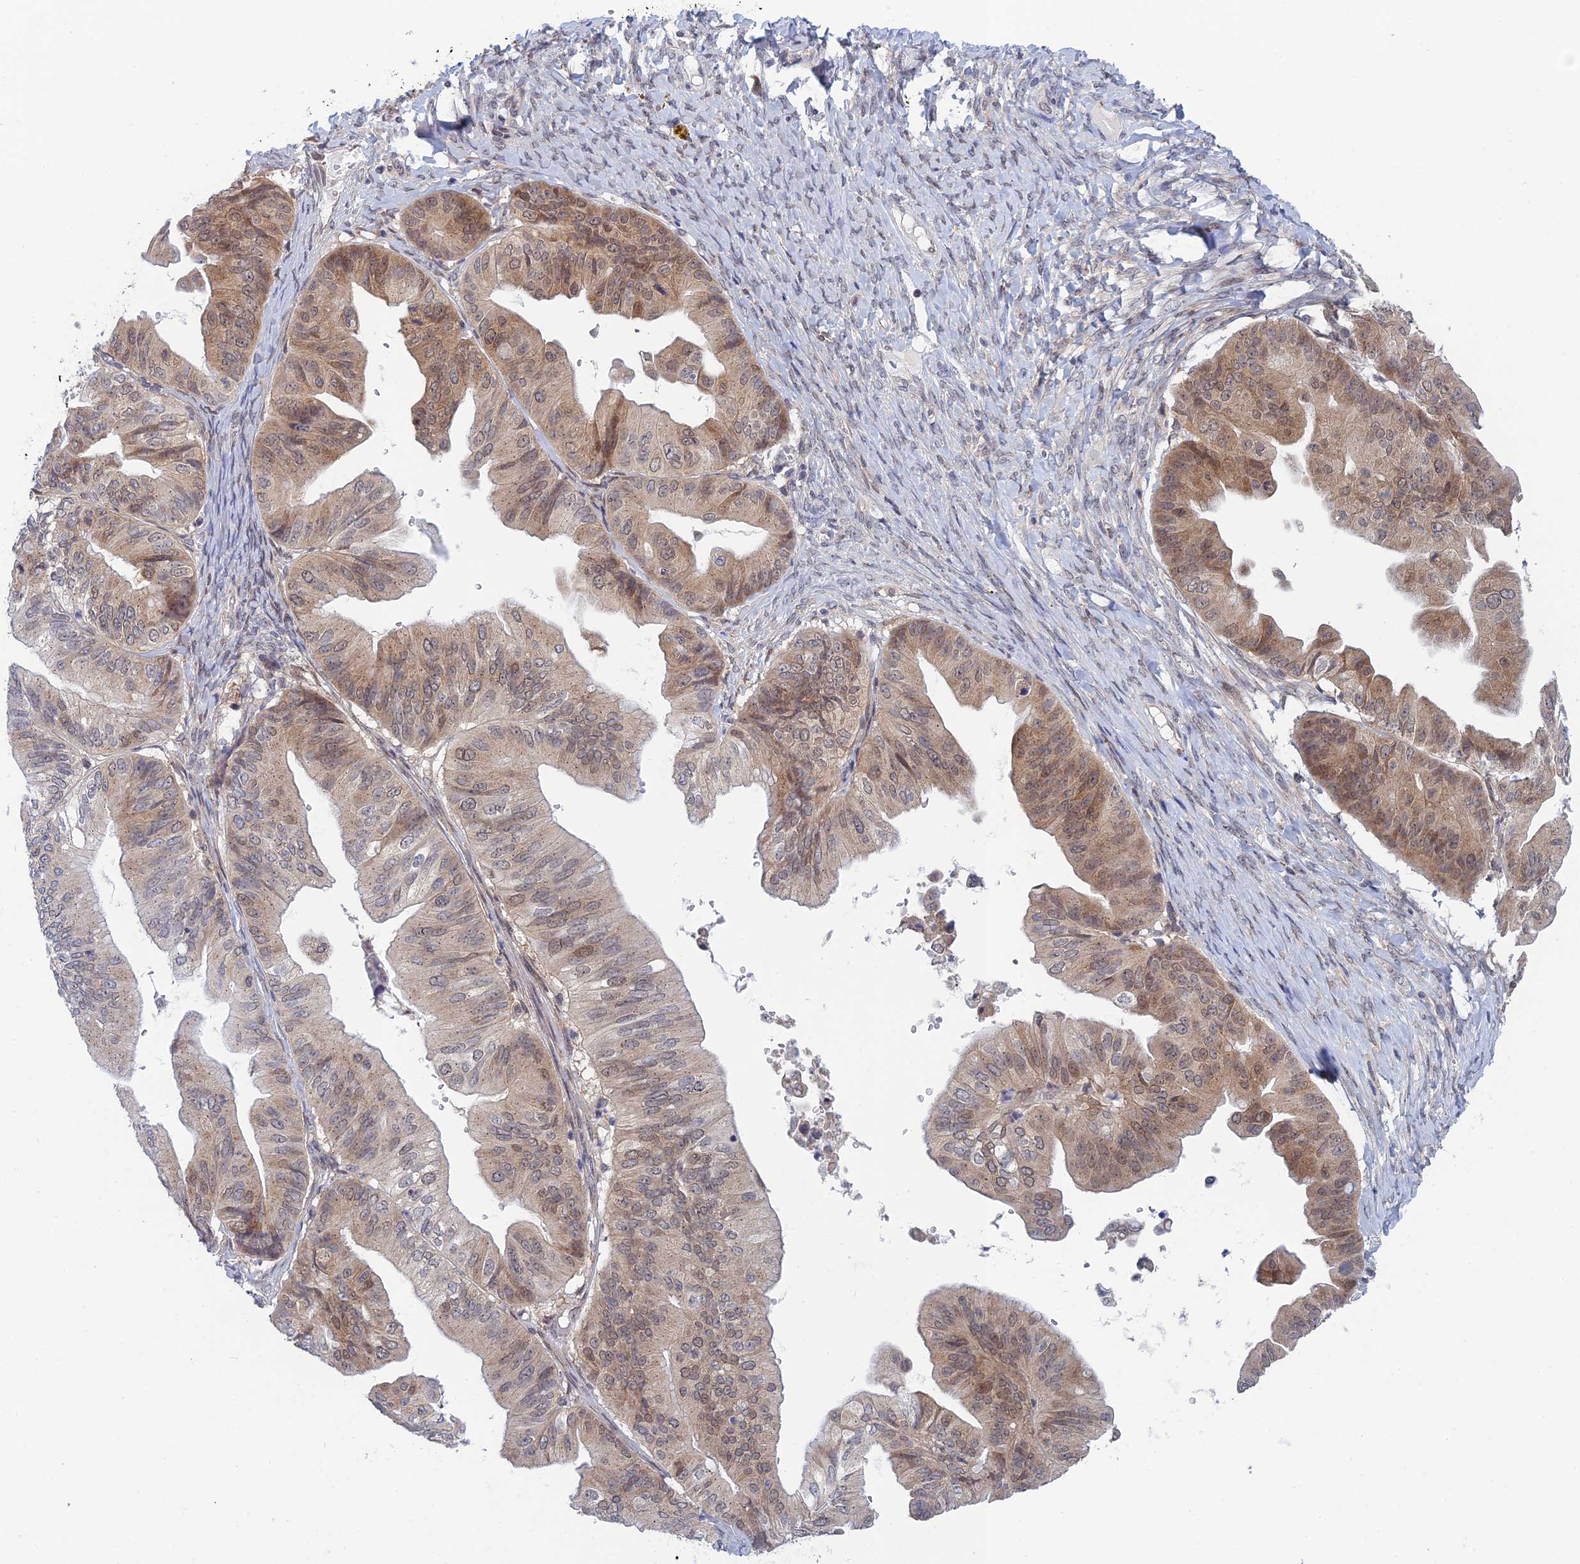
{"staining": {"intensity": "moderate", "quantity": "25%-75%", "location": "cytoplasmic/membranous"}, "tissue": "ovarian cancer", "cell_type": "Tumor cells", "image_type": "cancer", "snomed": [{"axis": "morphology", "description": "Cystadenocarcinoma, mucinous, NOS"}, {"axis": "topography", "description": "Ovary"}], "caption": "Human mucinous cystadenocarcinoma (ovarian) stained with a protein marker shows moderate staining in tumor cells.", "gene": "SRA1", "patient": {"sex": "female", "age": 61}}